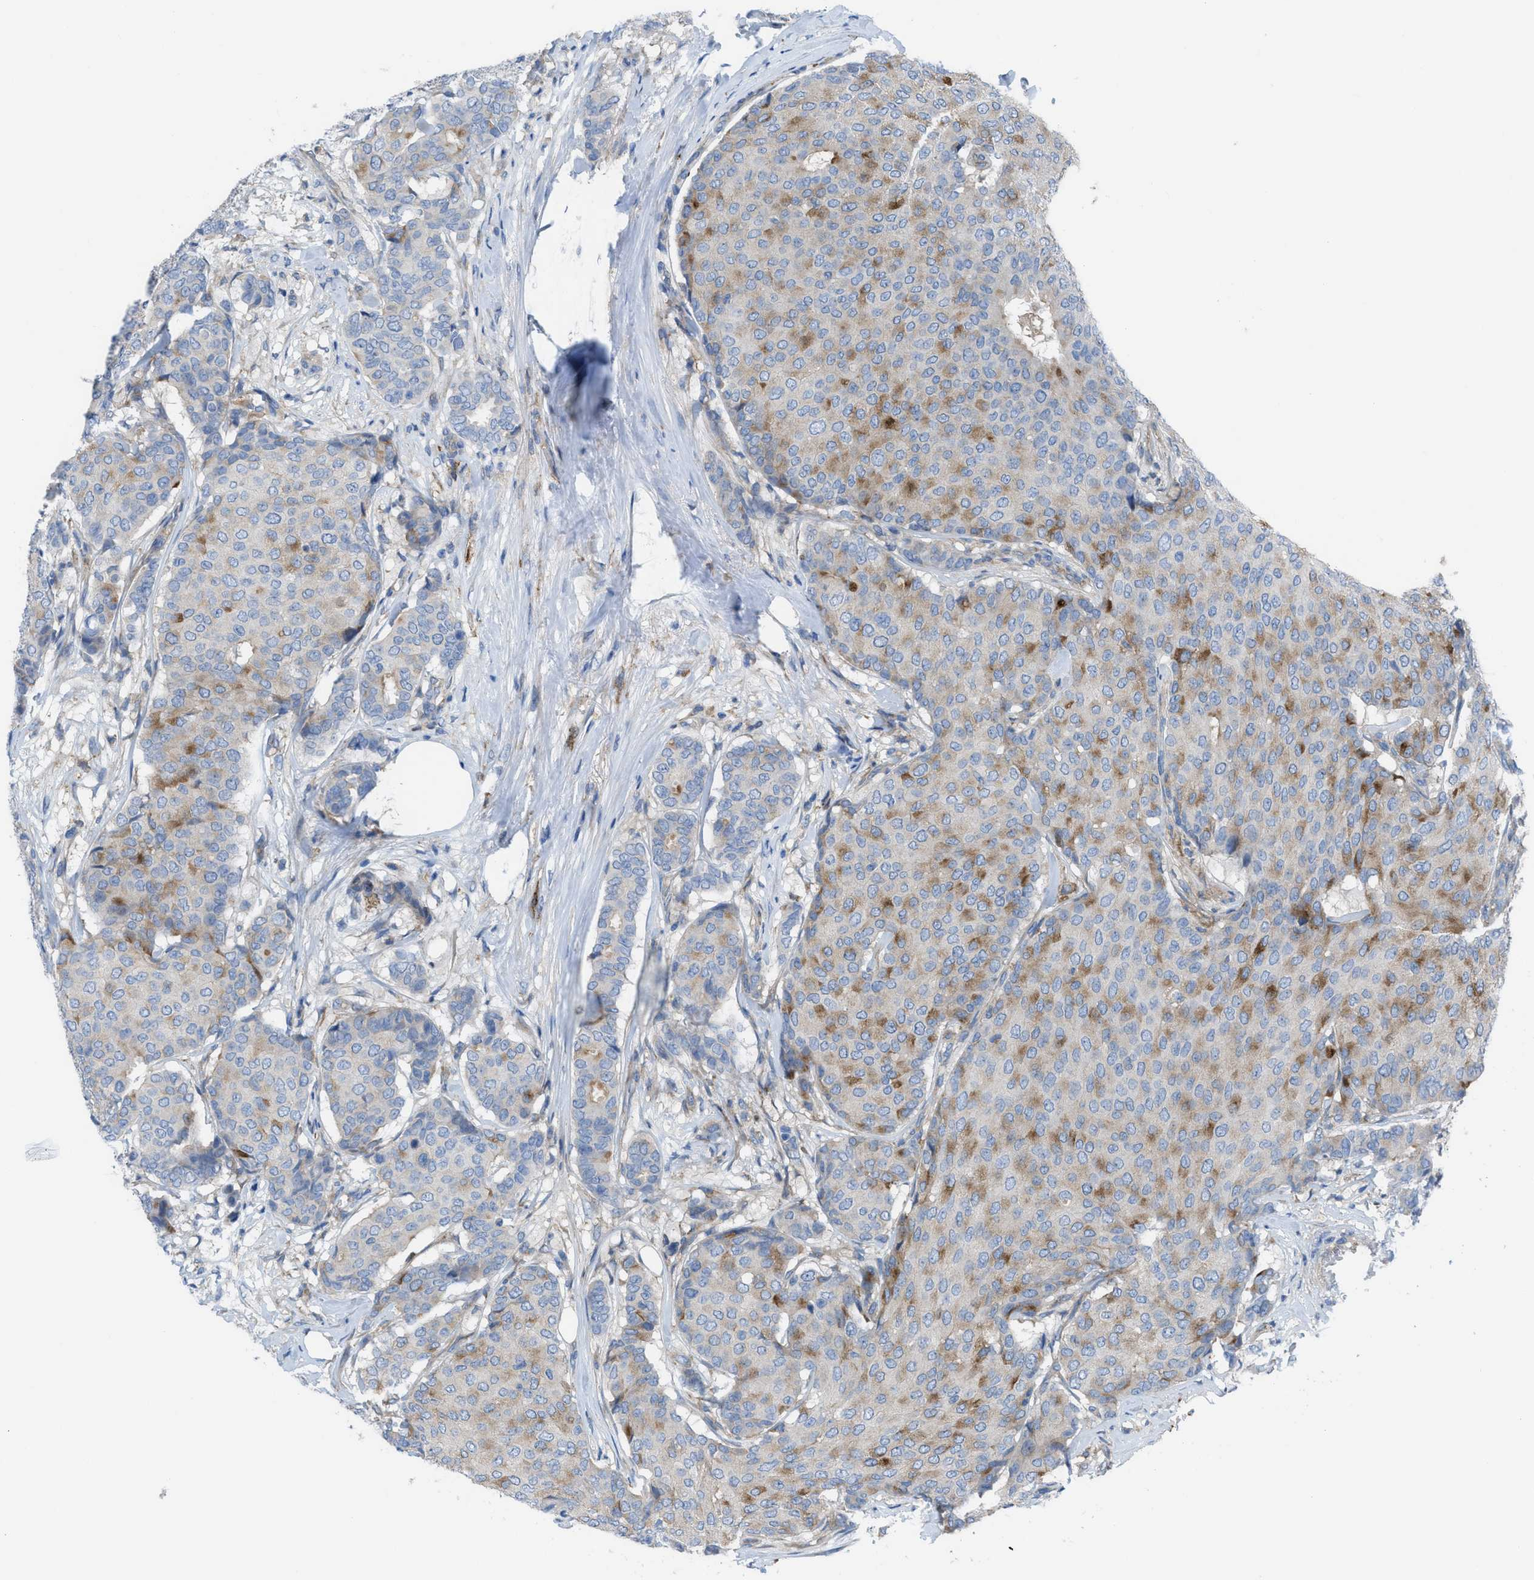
{"staining": {"intensity": "moderate", "quantity": "25%-75%", "location": "cytoplasmic/membranous"}, "tissue": "breast cancer", "cell_type": "Tumor cells", "image_type": "cancer", "snomed": [{"axis": "morphology", "description": "Duct carcinoma"}, {"axis": "topography", "description": "Breast"}], "caption": "Moderate cytoplasmic/membranous protein positivity is present in approximately 25%-75% of tumor cells in breast cancer.", "gene": "EGFR", "patient": {"sex": "female", "age": 75}}